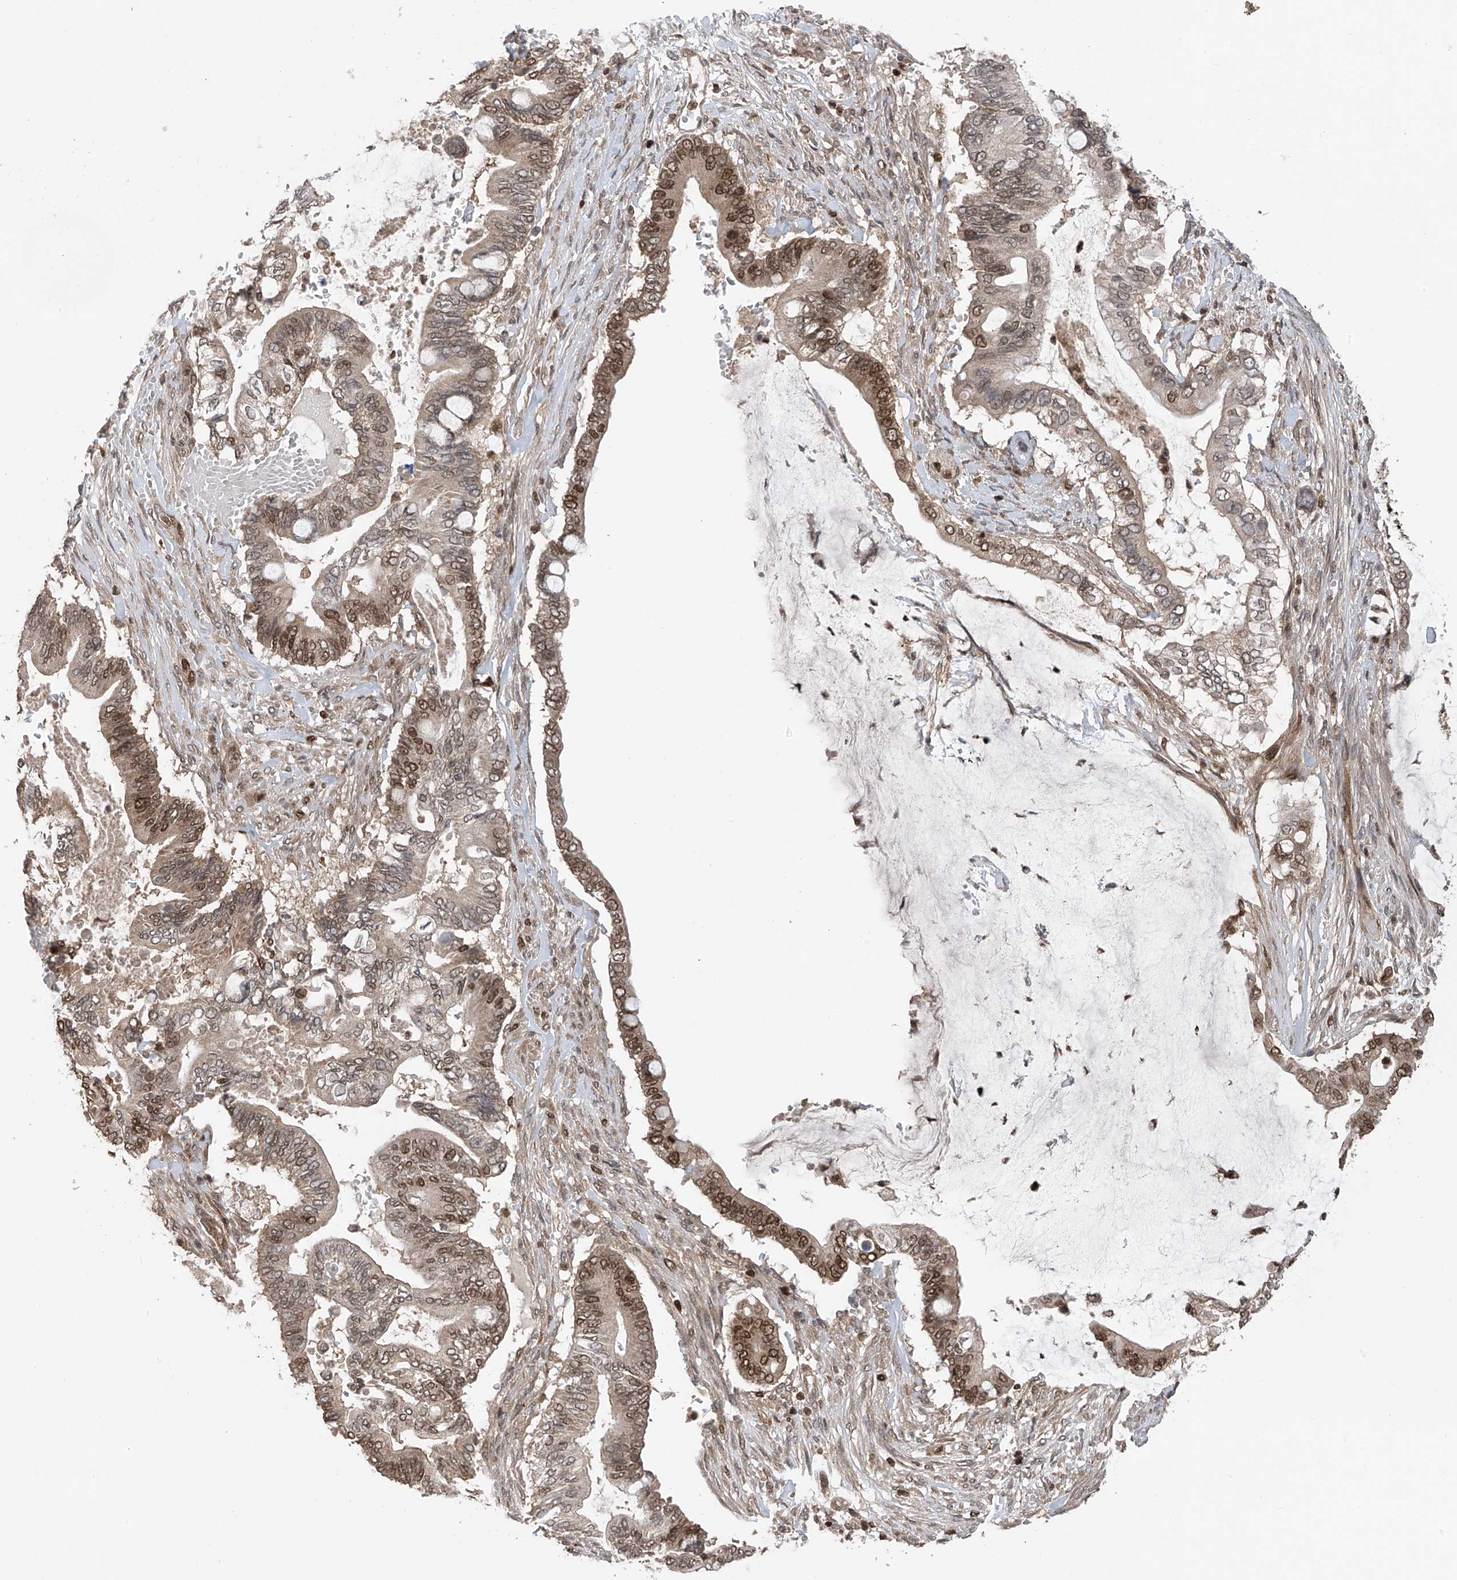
{"staining": {"intensity": "moderate", "quantity": ">75%", "location": "nuclear"}, "tissue": "pancreatic cancer", "cell_type": "Tumor cells", "image_type": "cancer", "snomed": [{"axis": "morphology", "description": "Adenocarcinoma, NOS"}, {"axis": "topography", "description": "Pancreas"}], "caption": "Immunohistochemical staining of pancreatic cancer (adenocarcinoma) reveals moderate nuclear protein positivity in about >75% of tumor cells.", "gene": "DNAJC9", "patient": {"sex": "male", "age": 68}}